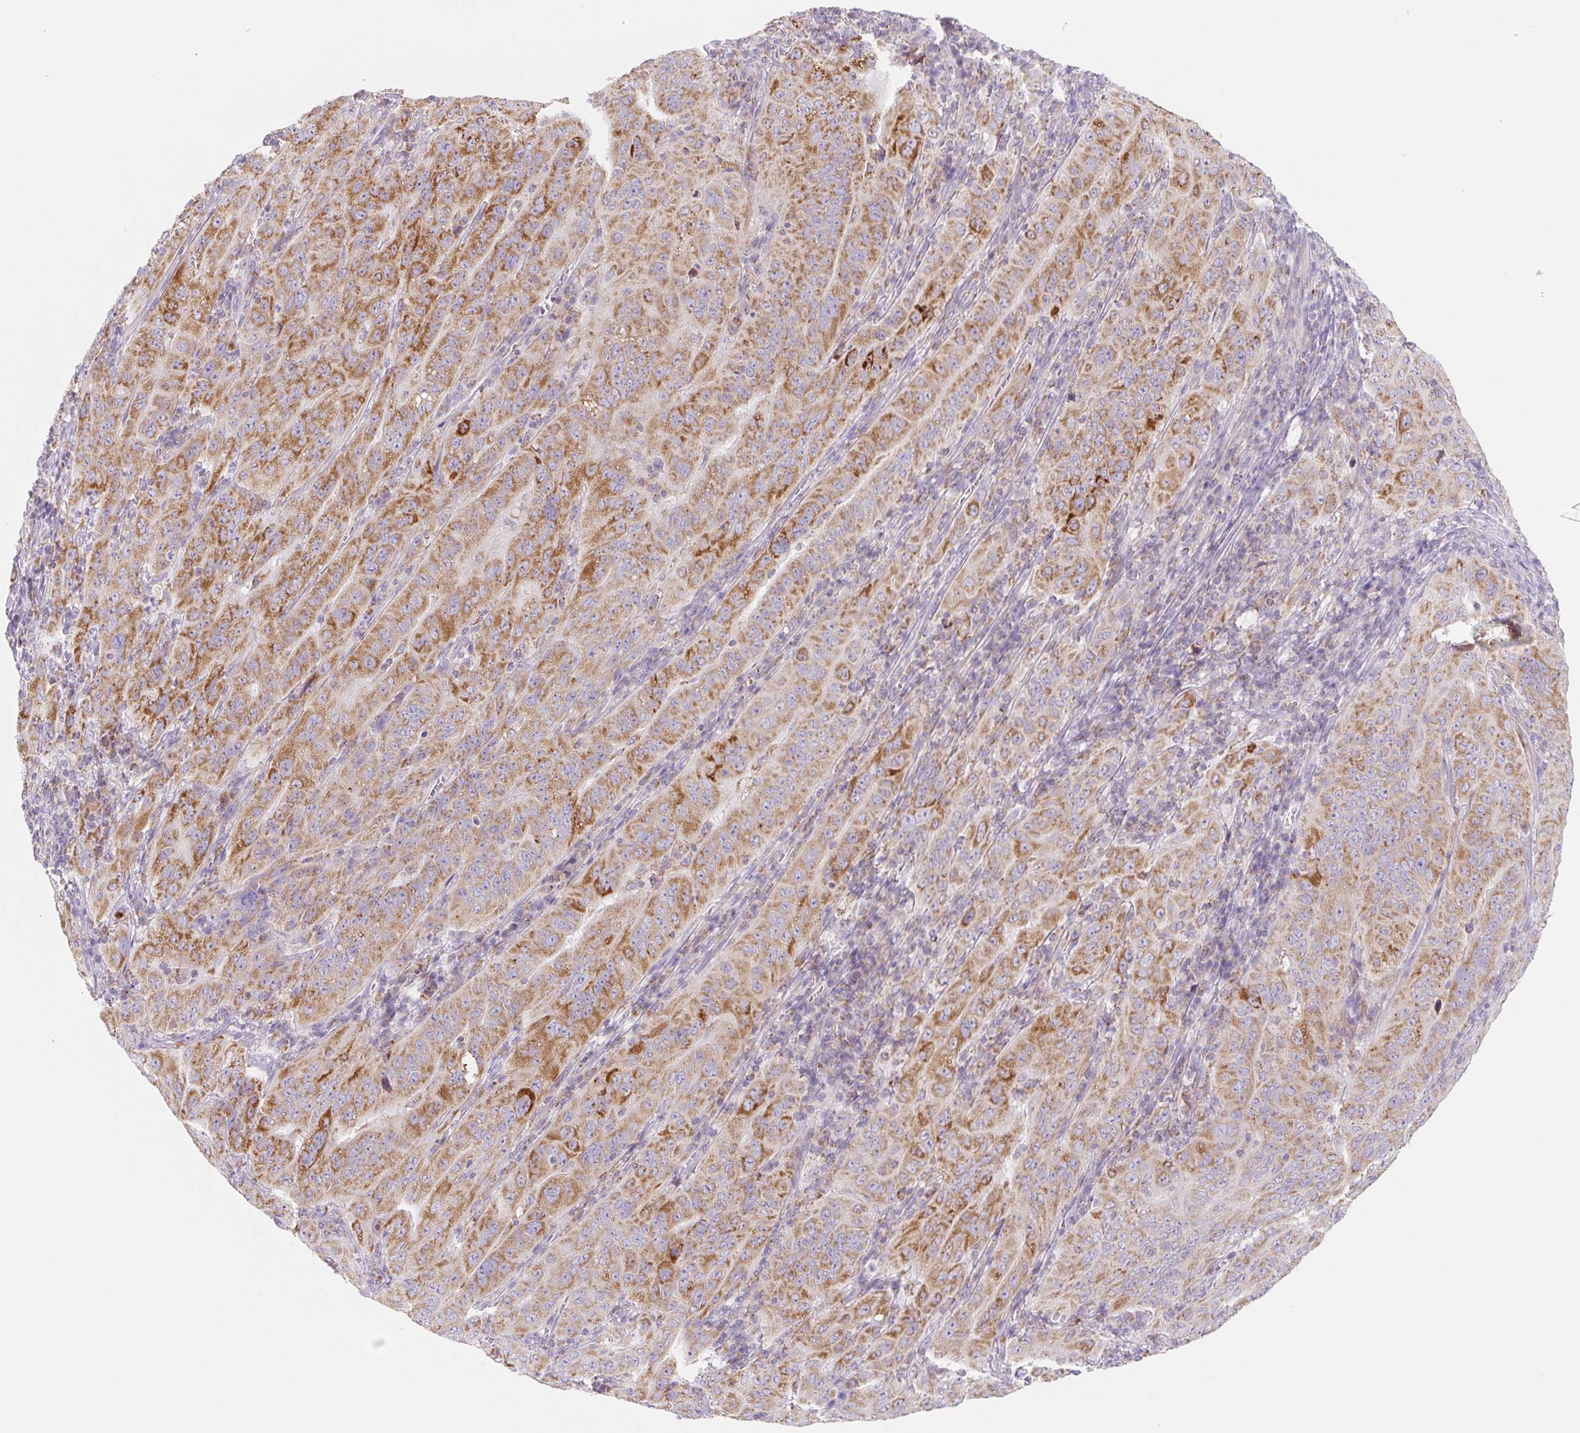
{"staining": {"intensity": "strong", "quantity": ">75%", "location": "cytoplasmic/membranous"}, "tissue": "pancreatic cancer", "cell_type": "Tumor cells", "image_type": "cancer", "snomed": [{"axis": "morphology", "description": "Adenocarcinoma, NOS"}, {"axis": "topography", "description": "Pancreas"}], "caption": "Pancreatic cancer (adenocarcinoma) tissue exhibits strong cytoplasmic/membranous expression in approximately >75% of tumor cells, visualized by immunohistochemistry.", "gene": "FOCAD", "patient": {"sex": "male", "age": 63}}